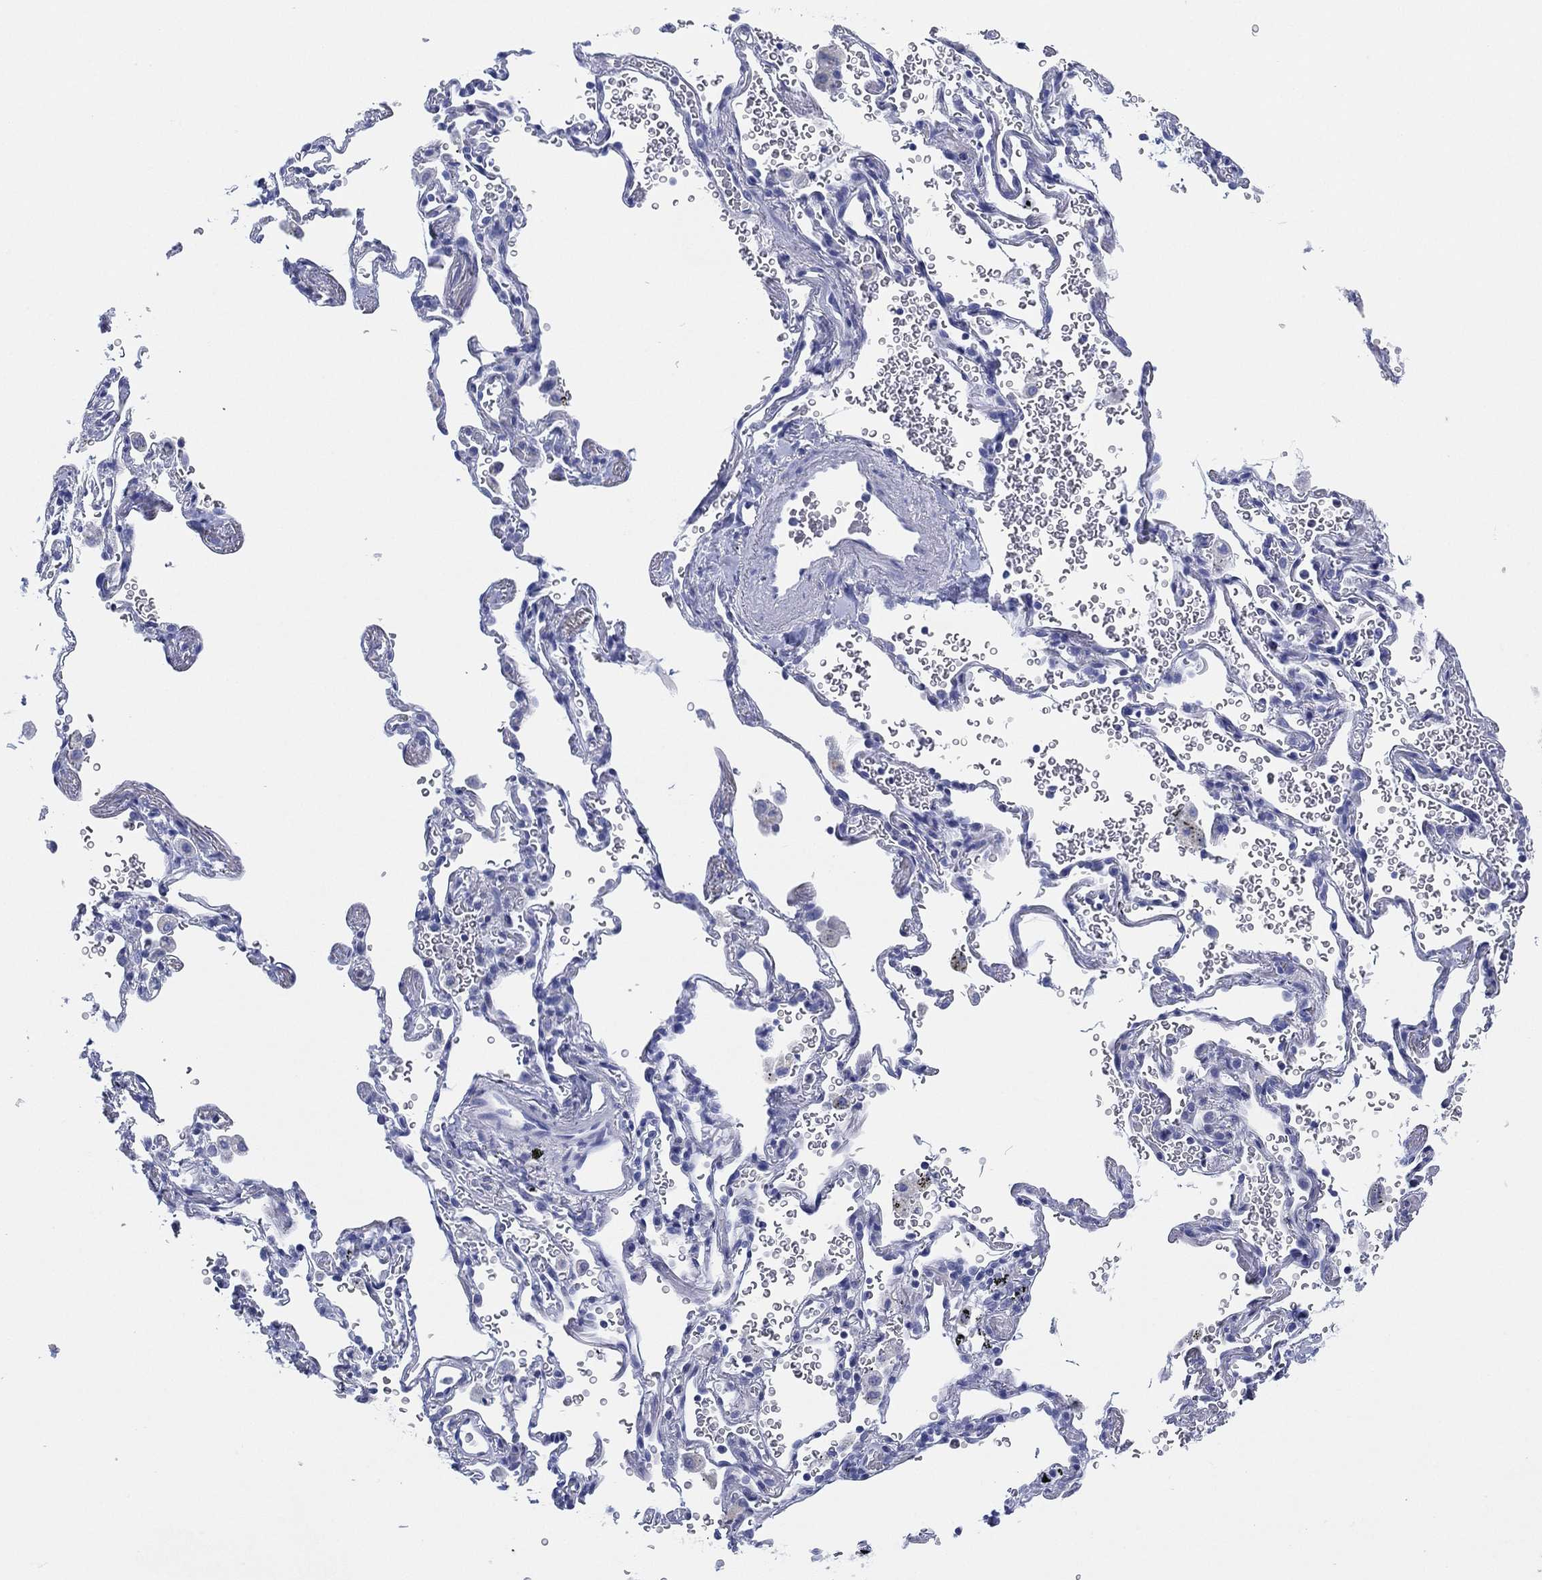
{"staining": {"intensity": "negative", "quantity": "none", "location": "none"}, "tissue": "soft tissue", "cell_type": "Fibroblasts", "image_type": "normal", "snomed": [{"axis": "morphology", "description": "Normal tissue, NOS"}, {"axis": "morphology", "description": "Adenocarcinoma, NOS"}, {"axis": "topography", "description": "Cartilage tissue"}, {"axis": "topography", "description": "Lung"}], "caption": "Fibroblasts show no significant protein staining in normal soft tissue. Brightfield microscopy of immunohistochemistry stained with DAB (brown) and hematoxylin (blue), captured at high magnification.", "gene": "SLC9C2", "patient": {"sex": "male", "age": 59}}